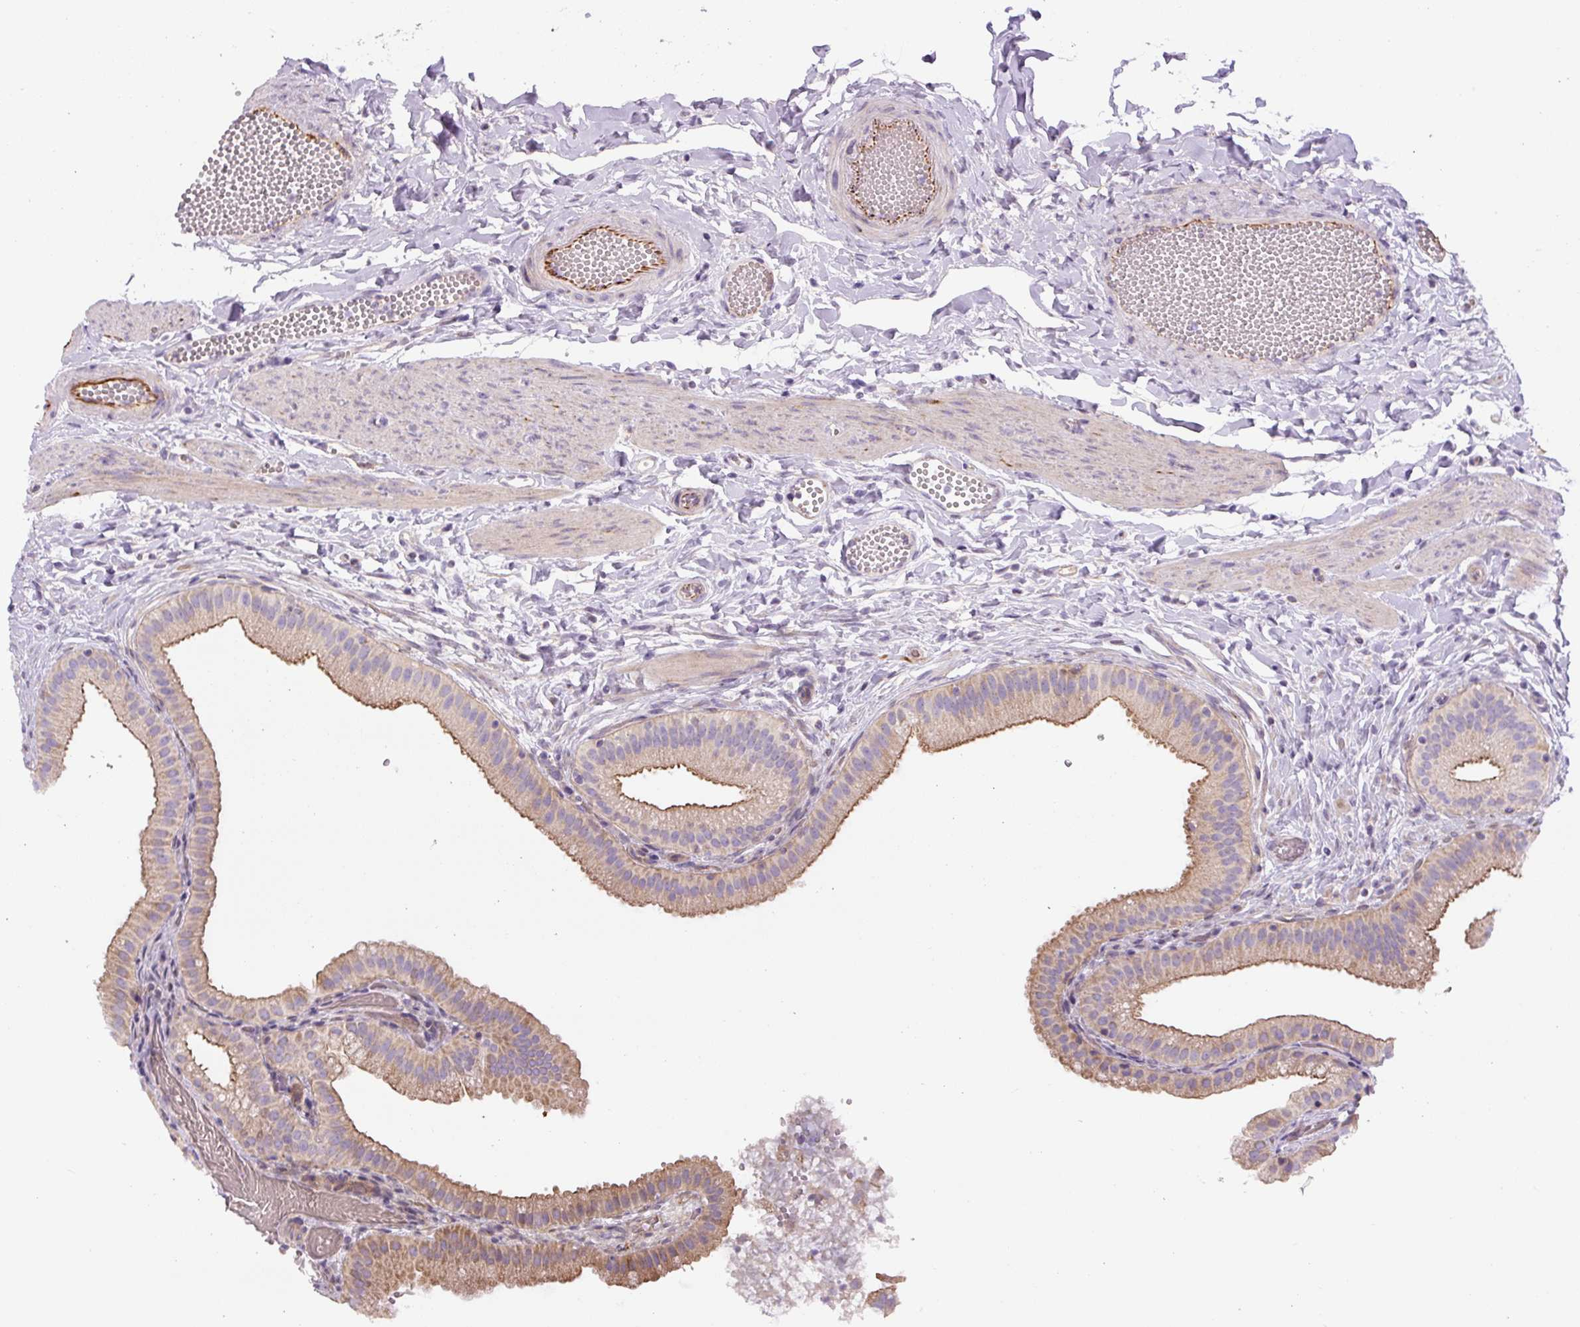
{"staining": {"intensity": "moderate", "quantity": ">75%", "location": "cytoplasmic/membranous"}, "tissue": "gallbladder", "cell_type": "Glandular cells", "image_type": "normal", "snomed": [{"axis": "morphology", "description": "Normal tissue, NOS"}, {"axis": "topography", "description": "Gallbladder"}], "caption": "Immunohistochemistry micrograph of normal gallbladder: gallbladder stained using IHC reveals medium levels of moderate protein expression localized specifically in the cytoplasmic/membranous of glandular cells, appearing as a cytoplasmic/membranous brown color.", "gene": "CCNI2", "patient": {"sex": "female", "age": 63}}